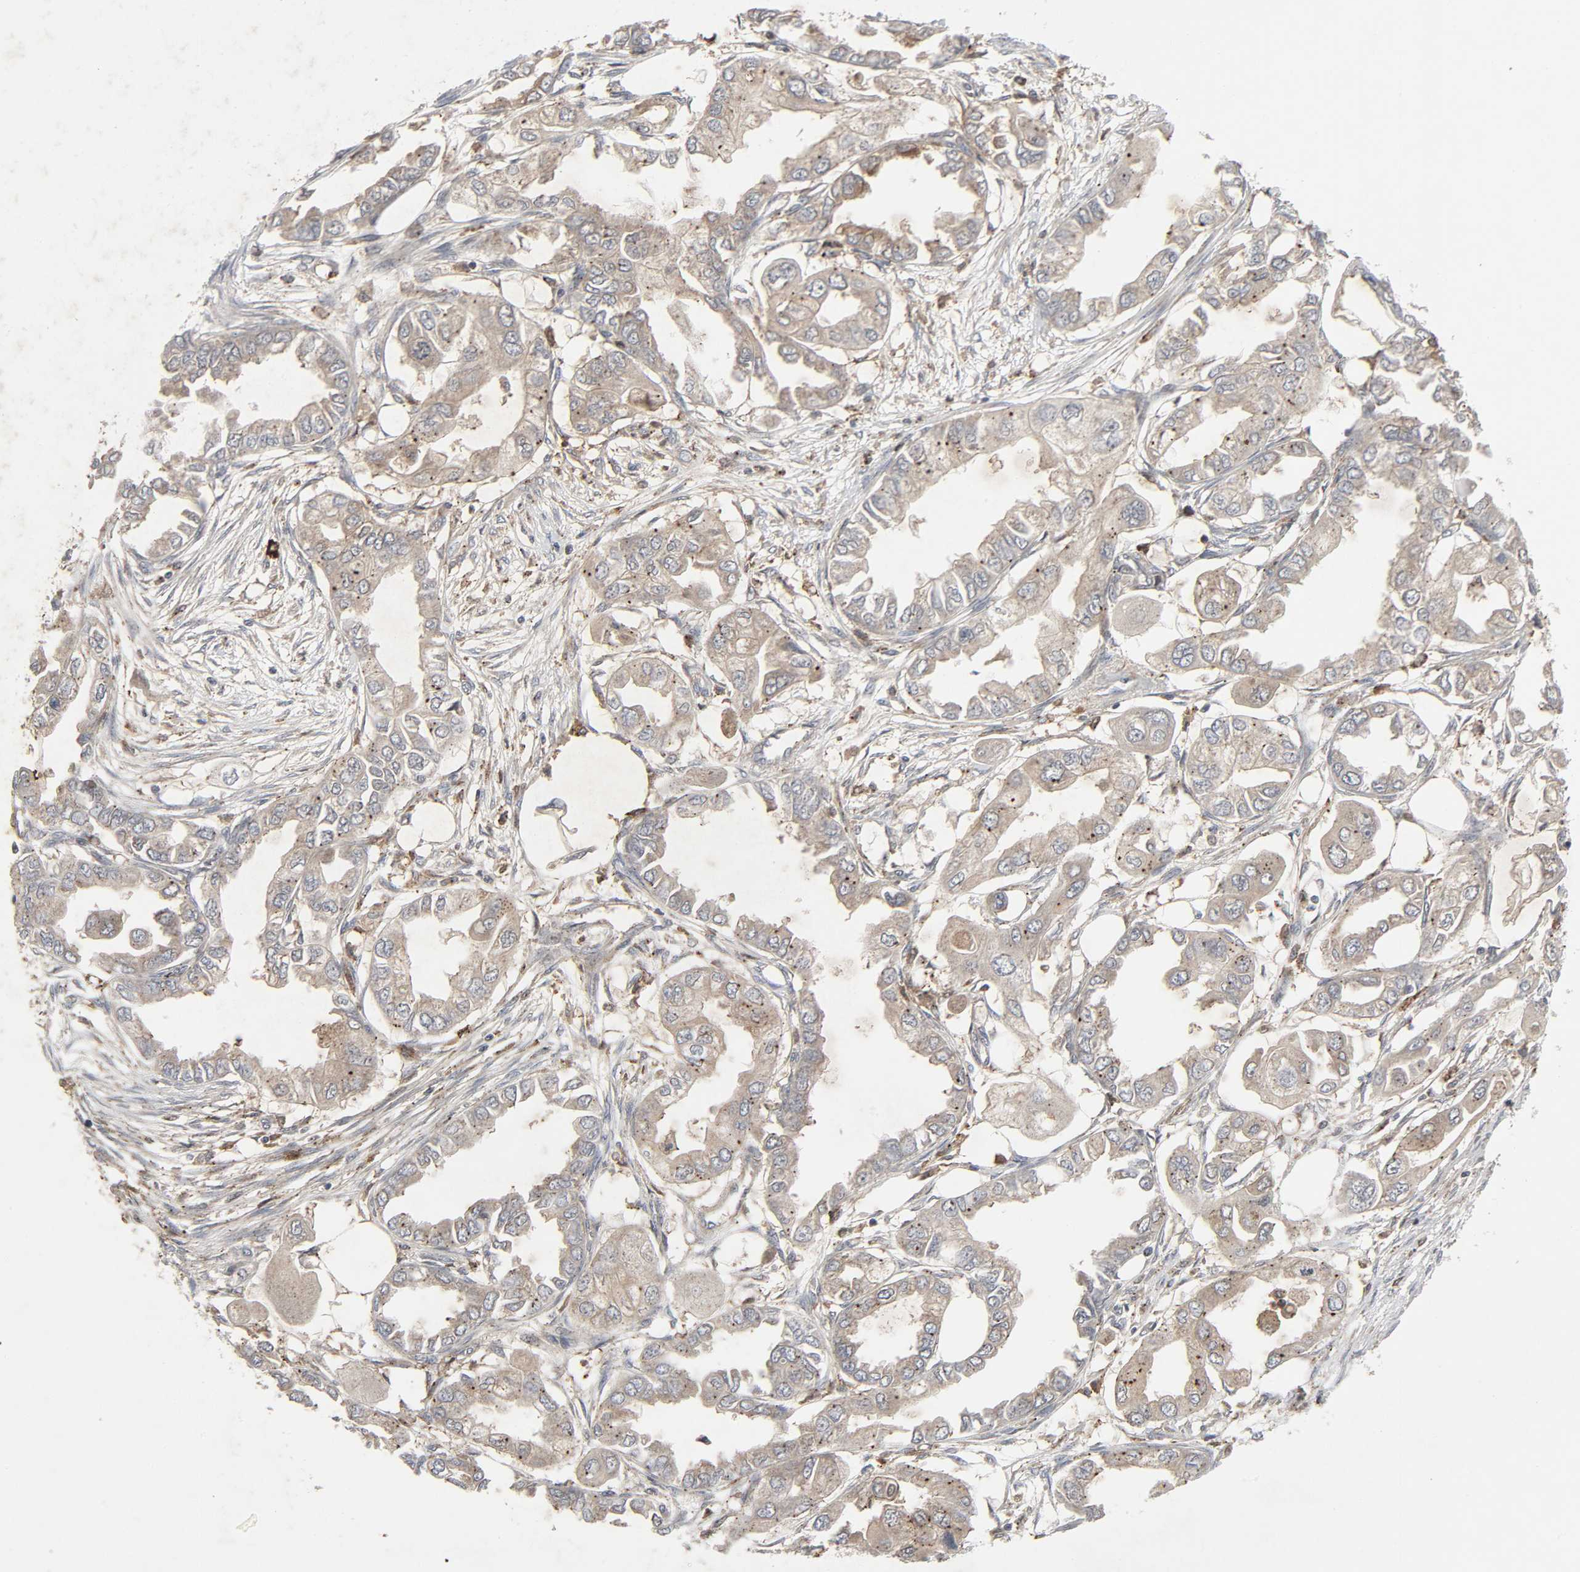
{"staining": {"intensity": "weak", "quantity": ">75%", "location": "cytoplasmic/membranous"}, "tissue": "endometrial cancer", "cell_type": "Tumor cells", "image_type": "cancer", "snomed": [{"axis": "morphology", "description": "Adenocarcinoma, NOS"}, {"axis": "topography", "description": "Endometrium"}], "caption": "Endometrial cancer (adenocarcinoma) stained for a protein (brown) demonstrates weak cytoplasmic/membranous positive positivity in approximately >75% of tumor cells.", "gene": "ADCY4", "patient": {"sex": "female", "age": 67}}